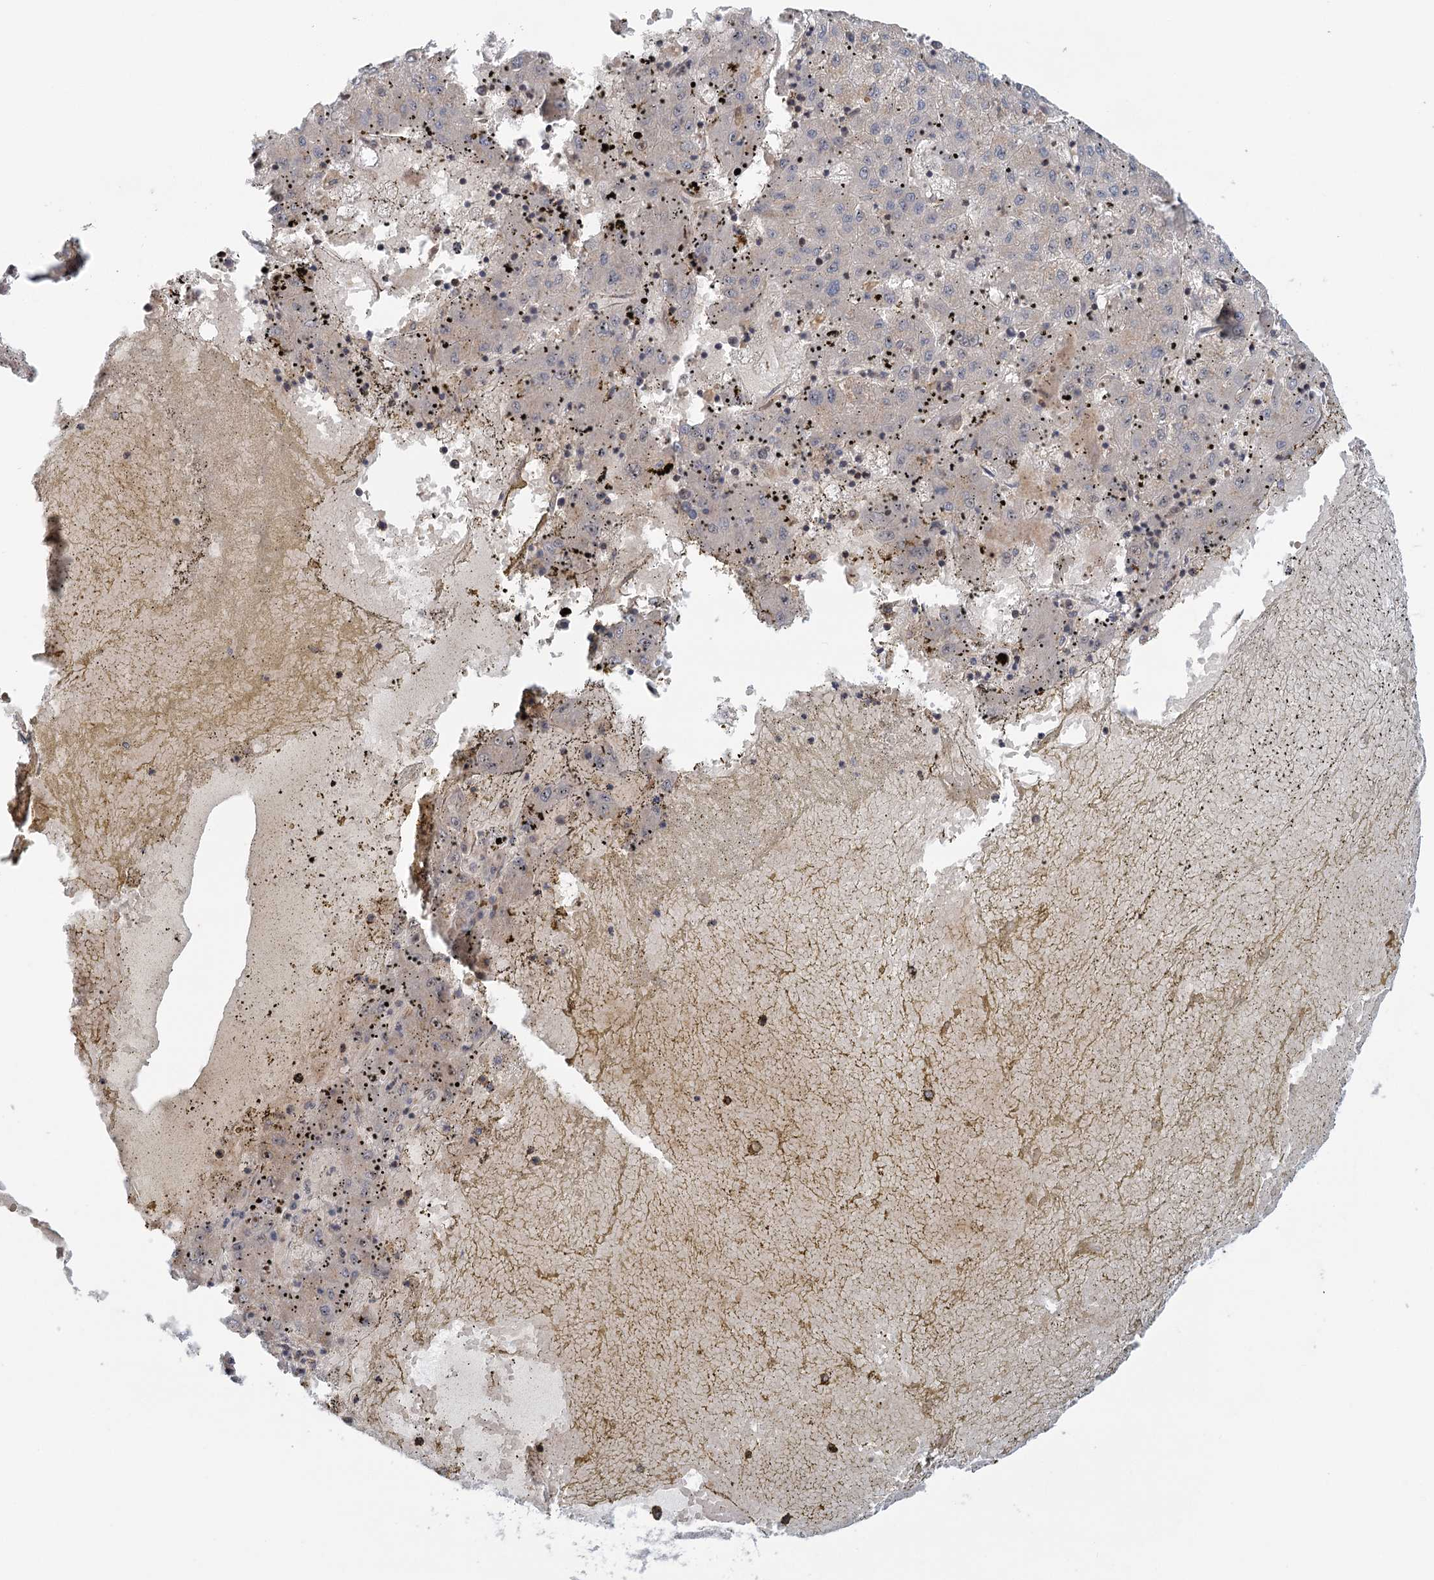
{"staining": {"intensity": "negative", "quantity": "none", "location": "none"}, "tissue": "liver cancer", "cell_type": "Tumor cells", "image_type": "cancer", "snomed": [{"axis": "morphology", "description": "Carcinoma, Hepatocellular, NOS"}, {"axis": "topography", "description": "Liver"}], "caption": "High power microscopy micrograph of an immunohistochemistry image of liver cancer (hepatocellular carcinoma), revealing no significant positivity in tumor cells.", "gene": "TREX1", "patient": {"sex": "male", "age": 72}}